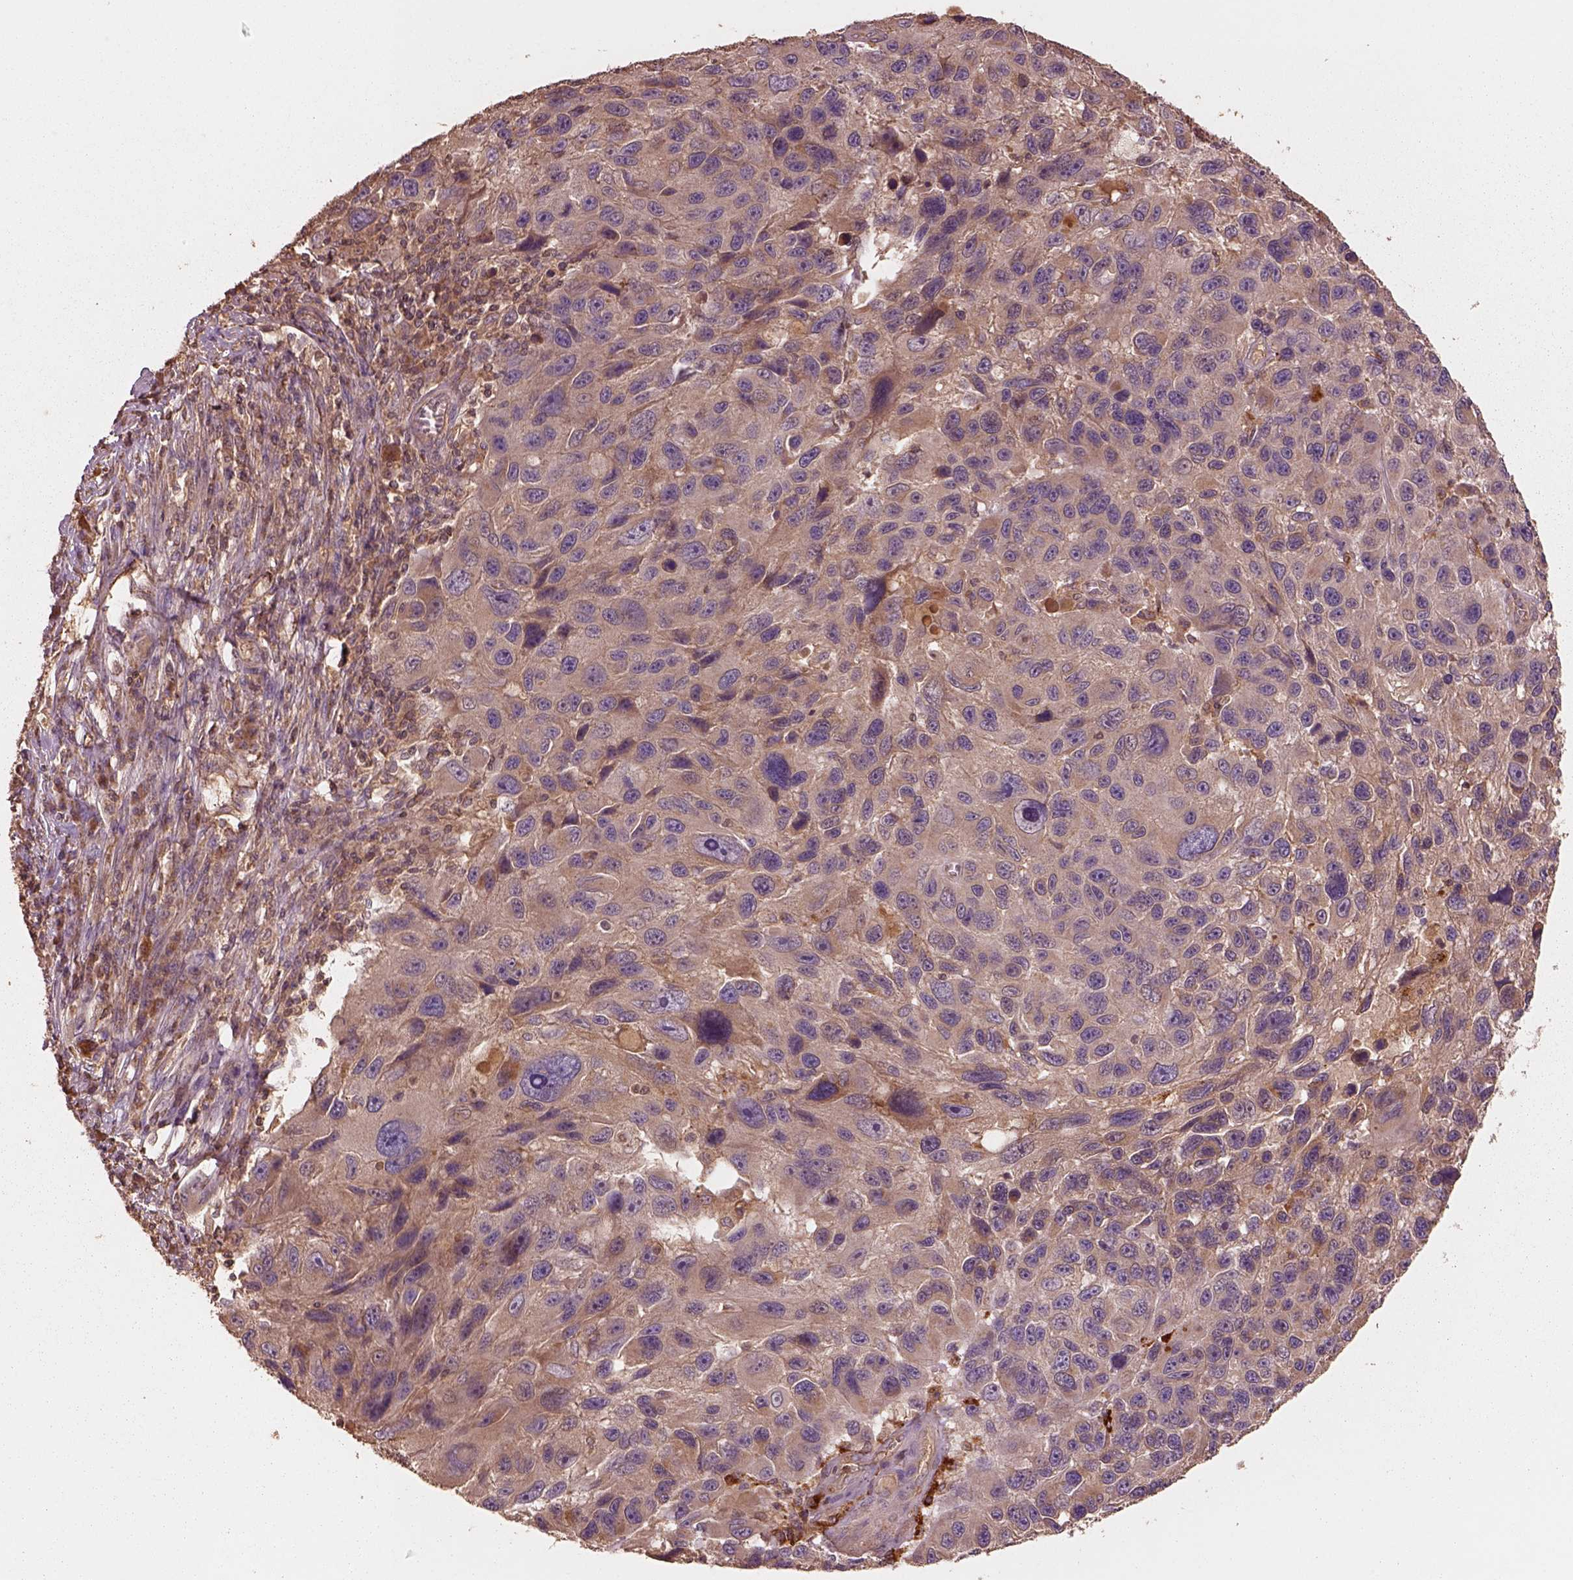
{"staining": {"intensity": "moderate", "quantity": ">75%", "location": "cytoplasmic/membranous"}, "tissue": "melanoma", "cell_type": "Tumor cells", "image_type": "cancer", "snomed": [{"axis": "morphology", "description": "Malignant melanoma, NOS"}, {"axis": "topography", "description": "Skin"}], "caption": "Immunohistochemistry (IHC) micrograph of malignant melanoma stained for a protein (brown), which demonstrates medium levels of moderate cytoplasmic/membranous staining in approximately >75% of tumor cells.", "gene": "TRADD", "patient": {"sex": "male", "age": 53}}